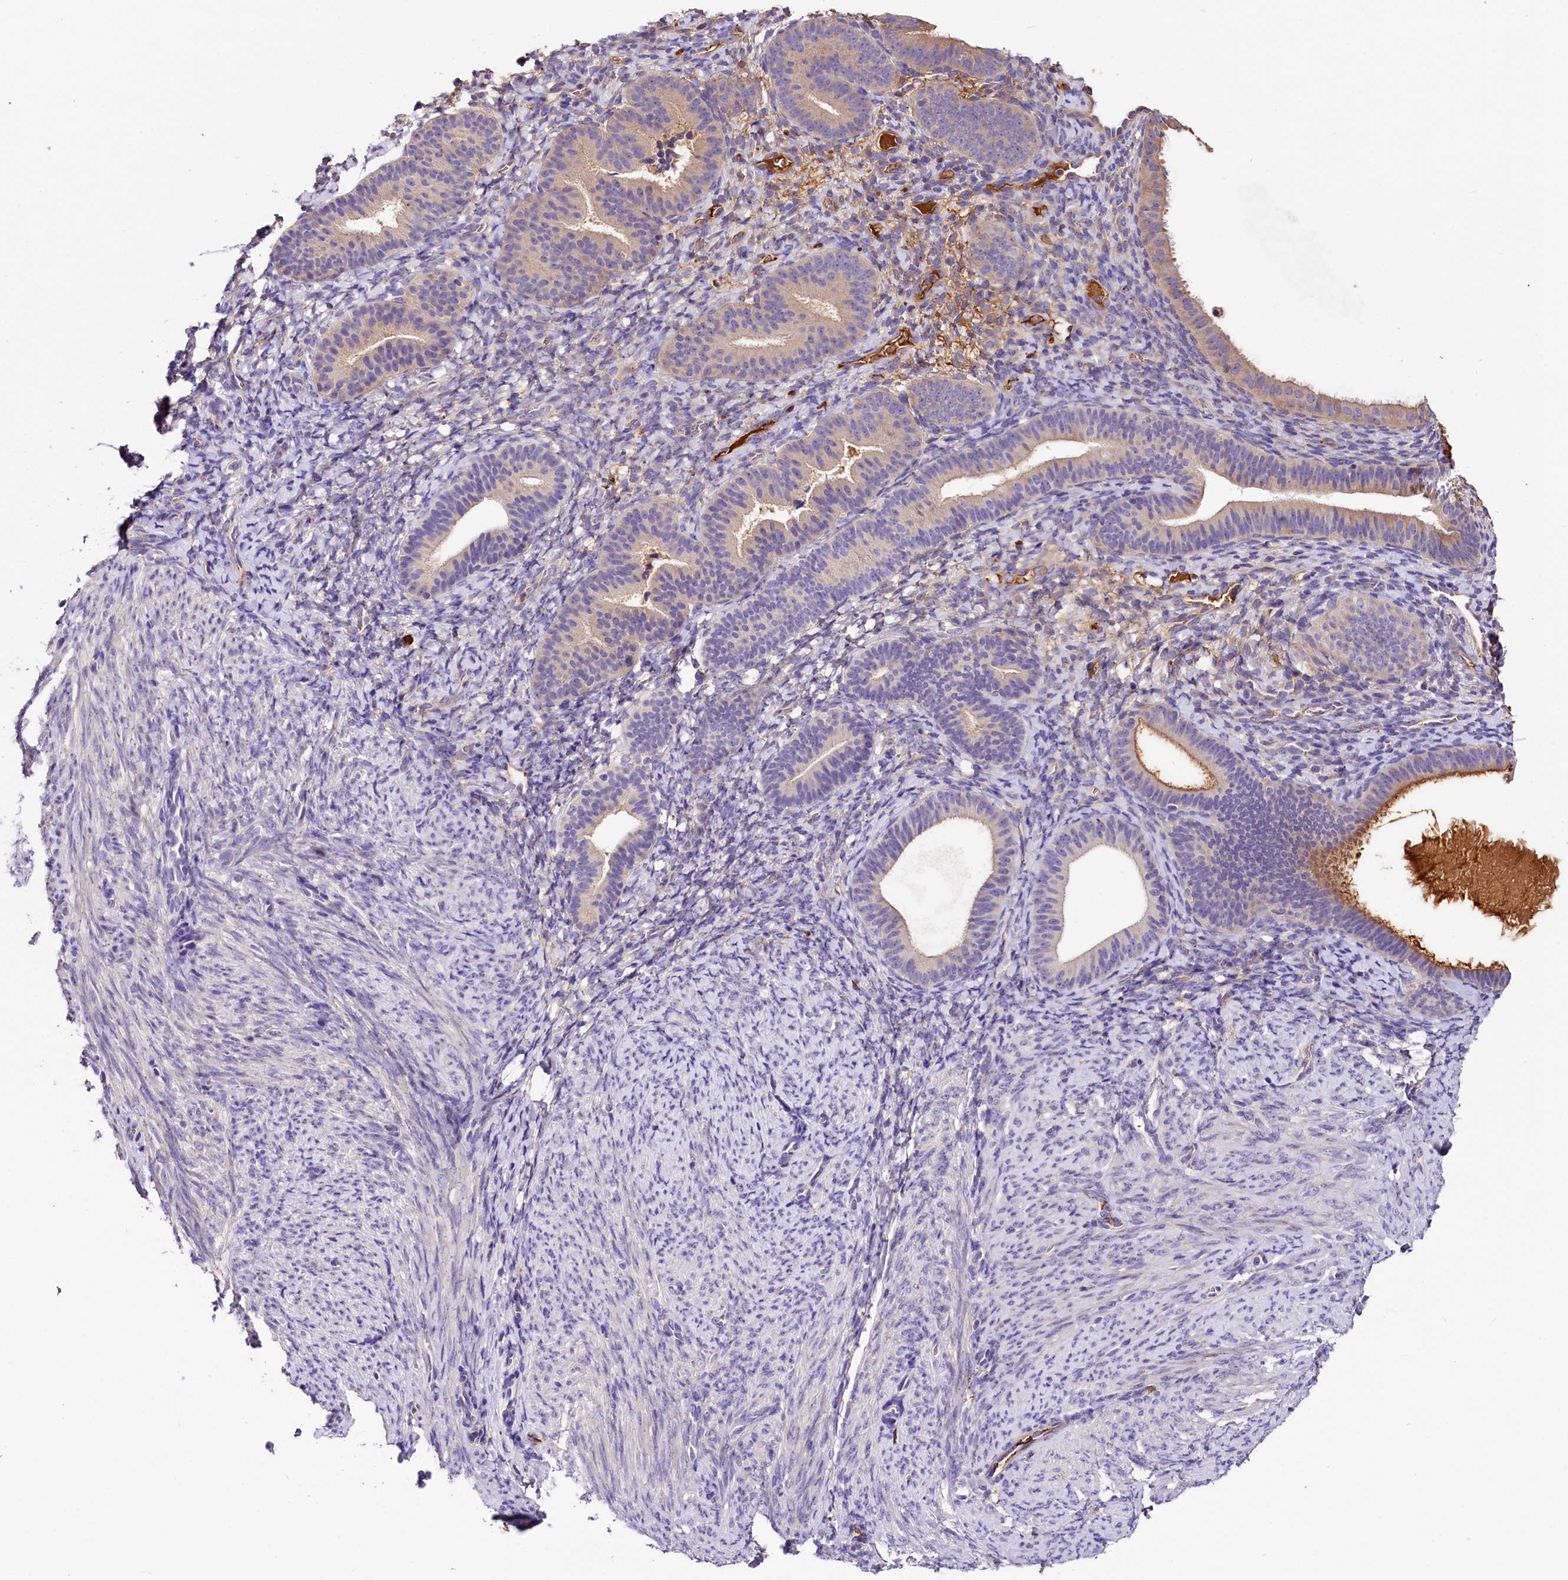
{"staining": {"intensity": "negative", "quantity": "none", "location": "none"}, "tissue": "endometrium", "cell_type": "Cells in endometrial stroma", "image_type": "normal", "snomed": [{"axis": "morphology", "description": "Normal tissue, NOS"}, {"axis": "topography", "description": "Endometrium"}], "caption": "Benign endometrium was stained to show a protein in brown. There is no significant expression in cells in endometrial stroma.", "gene": "ARMC6", "patient": {"sex": "female", "age": 65}}